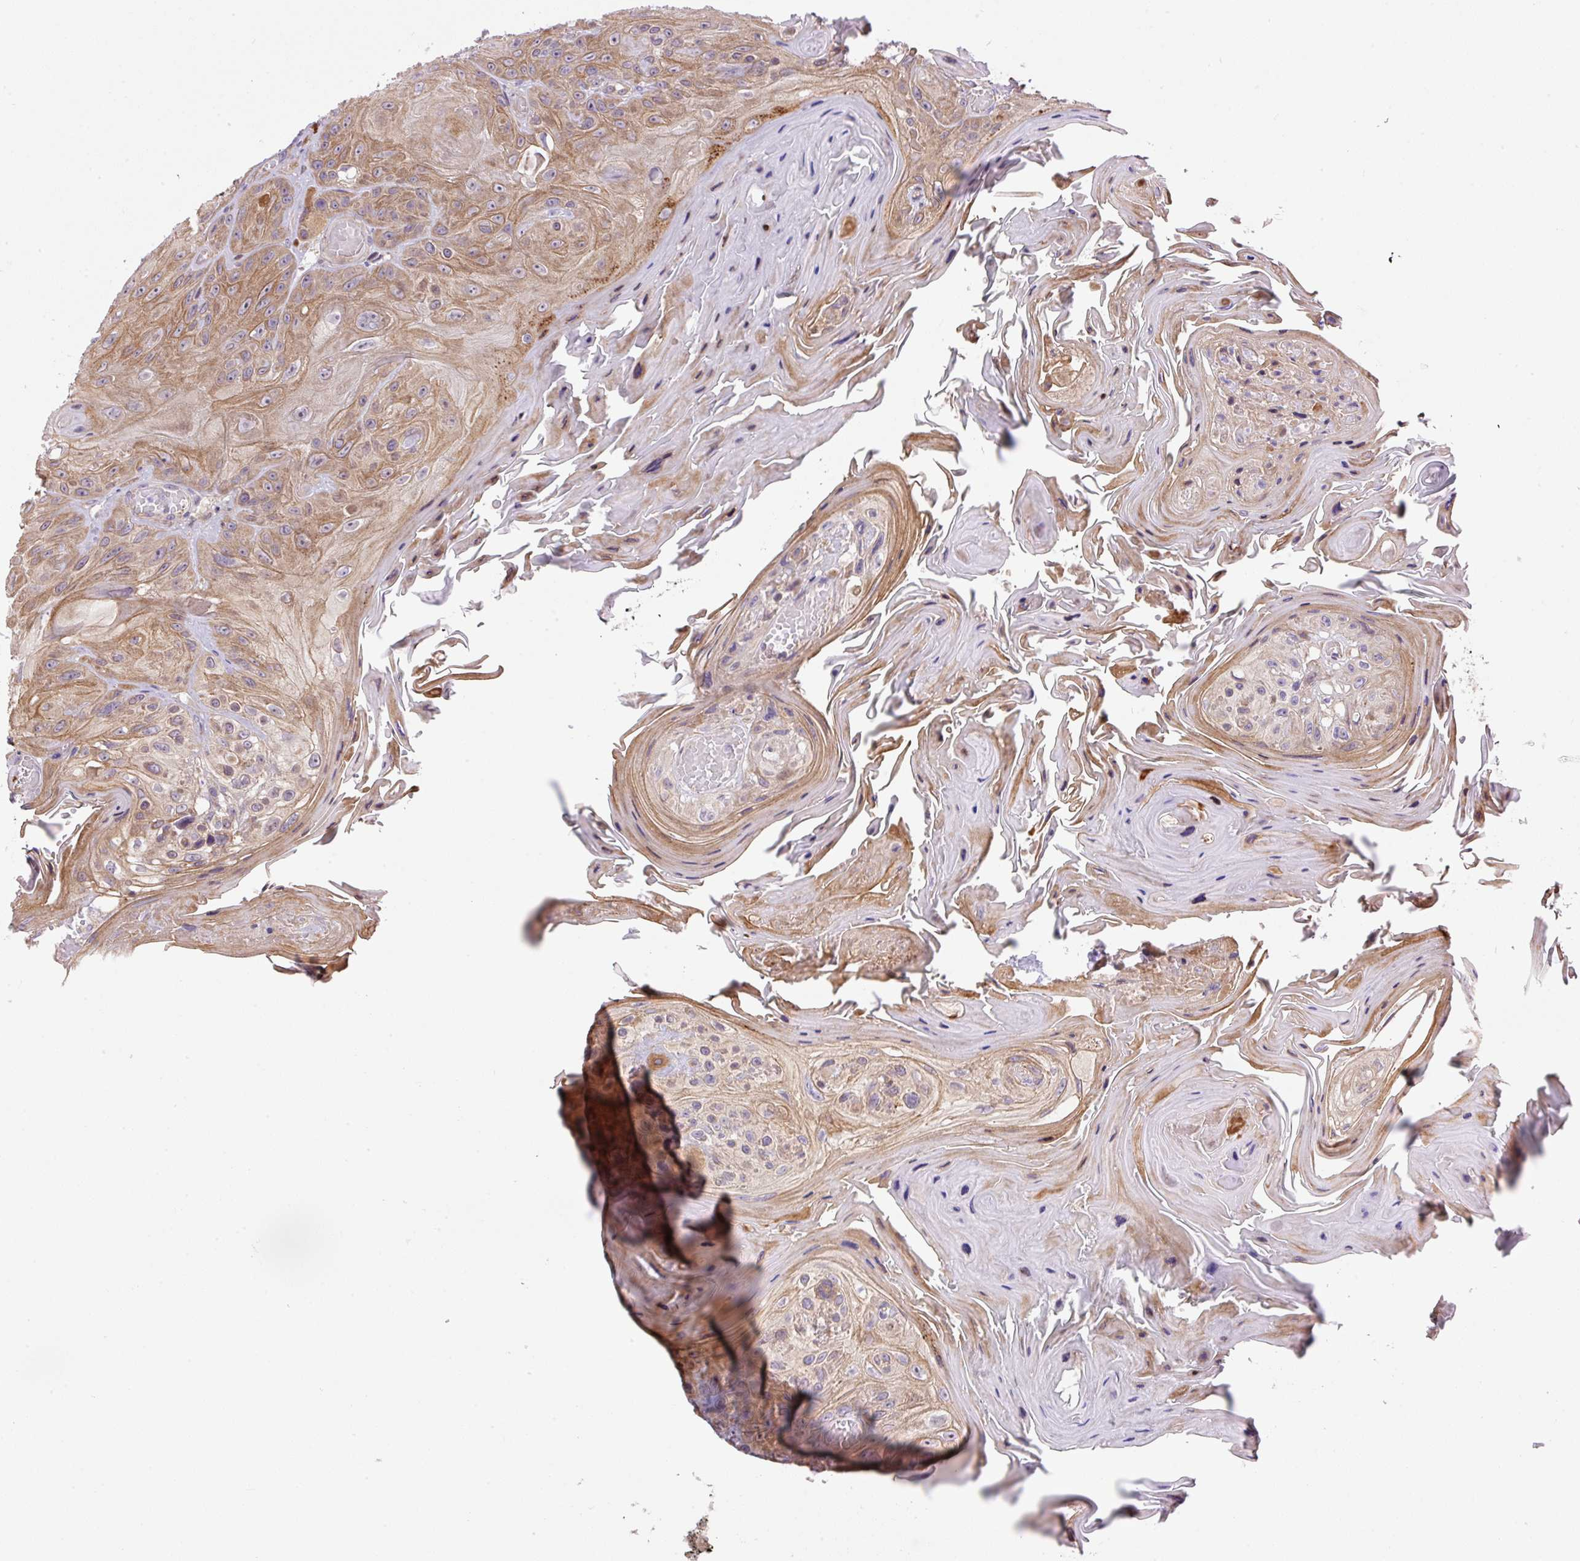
{"staining": {"intensity": "moderate", "quantity": ">75%", "location": "cytoplasmic/membranous"}, "tissue": "head and neck cancer", "cell_type": "Tumor cells", "image_type": "cancer", "snomed": [{"axis": "morphology", "description": "Squamous cell carcinoma, NOS"}, {"axis": "topography", "description": "Head-Neck"}], "caption": "The photomicrograph demonstrates staining of head and neck cancer, revealing moderate cytoplasmic/membranous protein expression (brown color) within tumor cells. (brown staining indicates protein expression, while blue staining denotes nuclei).", "gene": "PPME1", "patient": {"sex": "female", "age": 59}}